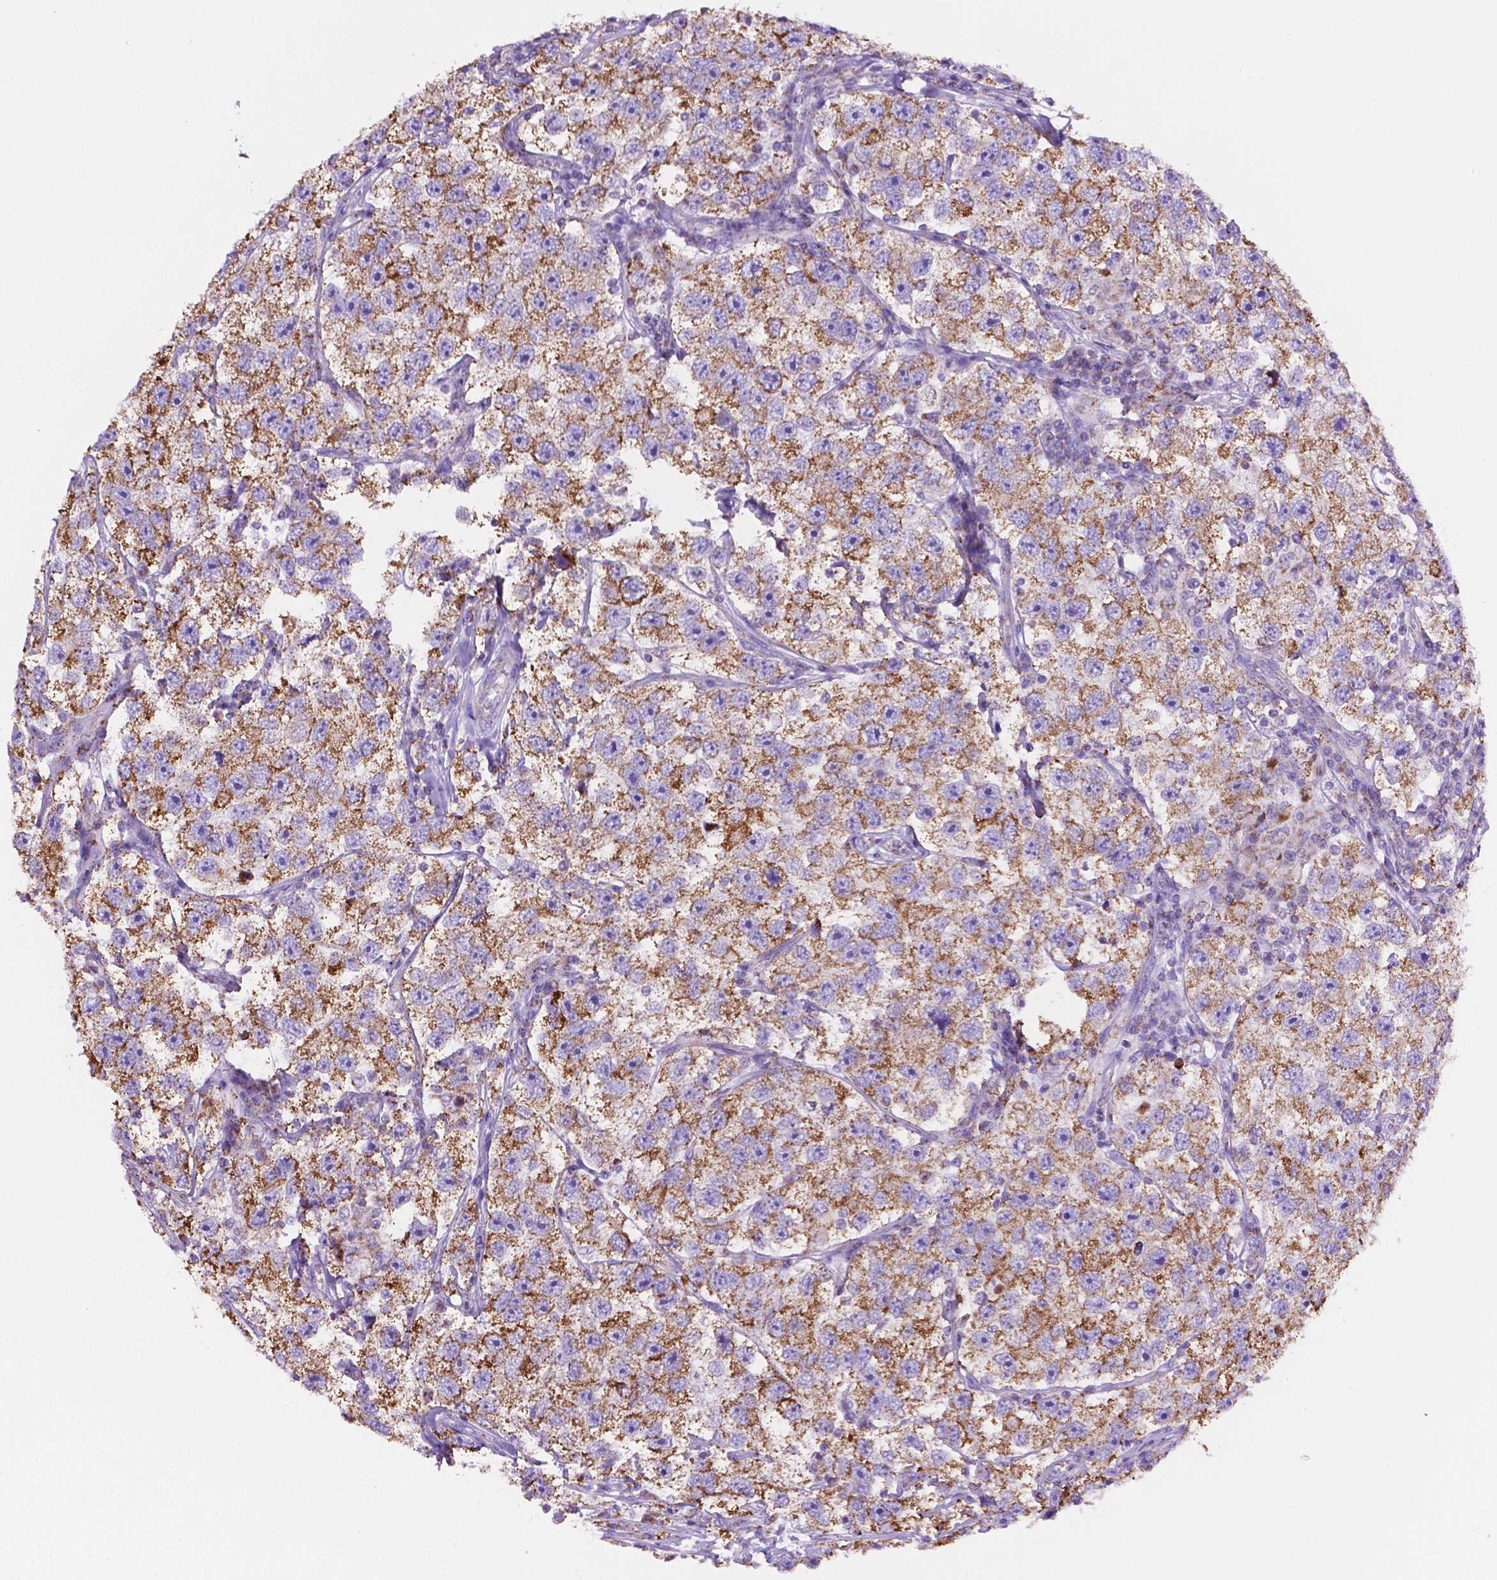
{"staining": {"intensity": "moderate", "quantity": ">75%", "location": "cytoplasmic/membranous"}, "tissue": "testis cancer", "cell_type": "Tumor cells", "image_type": "cancer", "snomed": [{"axis": "morphology", "description": "Seminoma, NOS"}, {"axis": "topography", "description": "Testis"}], "caption": "Testis seminoma stained with a protein marker demonstrates moderate staining in tumor cells.", "gene": "GDPD5", "patient": {"sex": "male", "age": 26}}